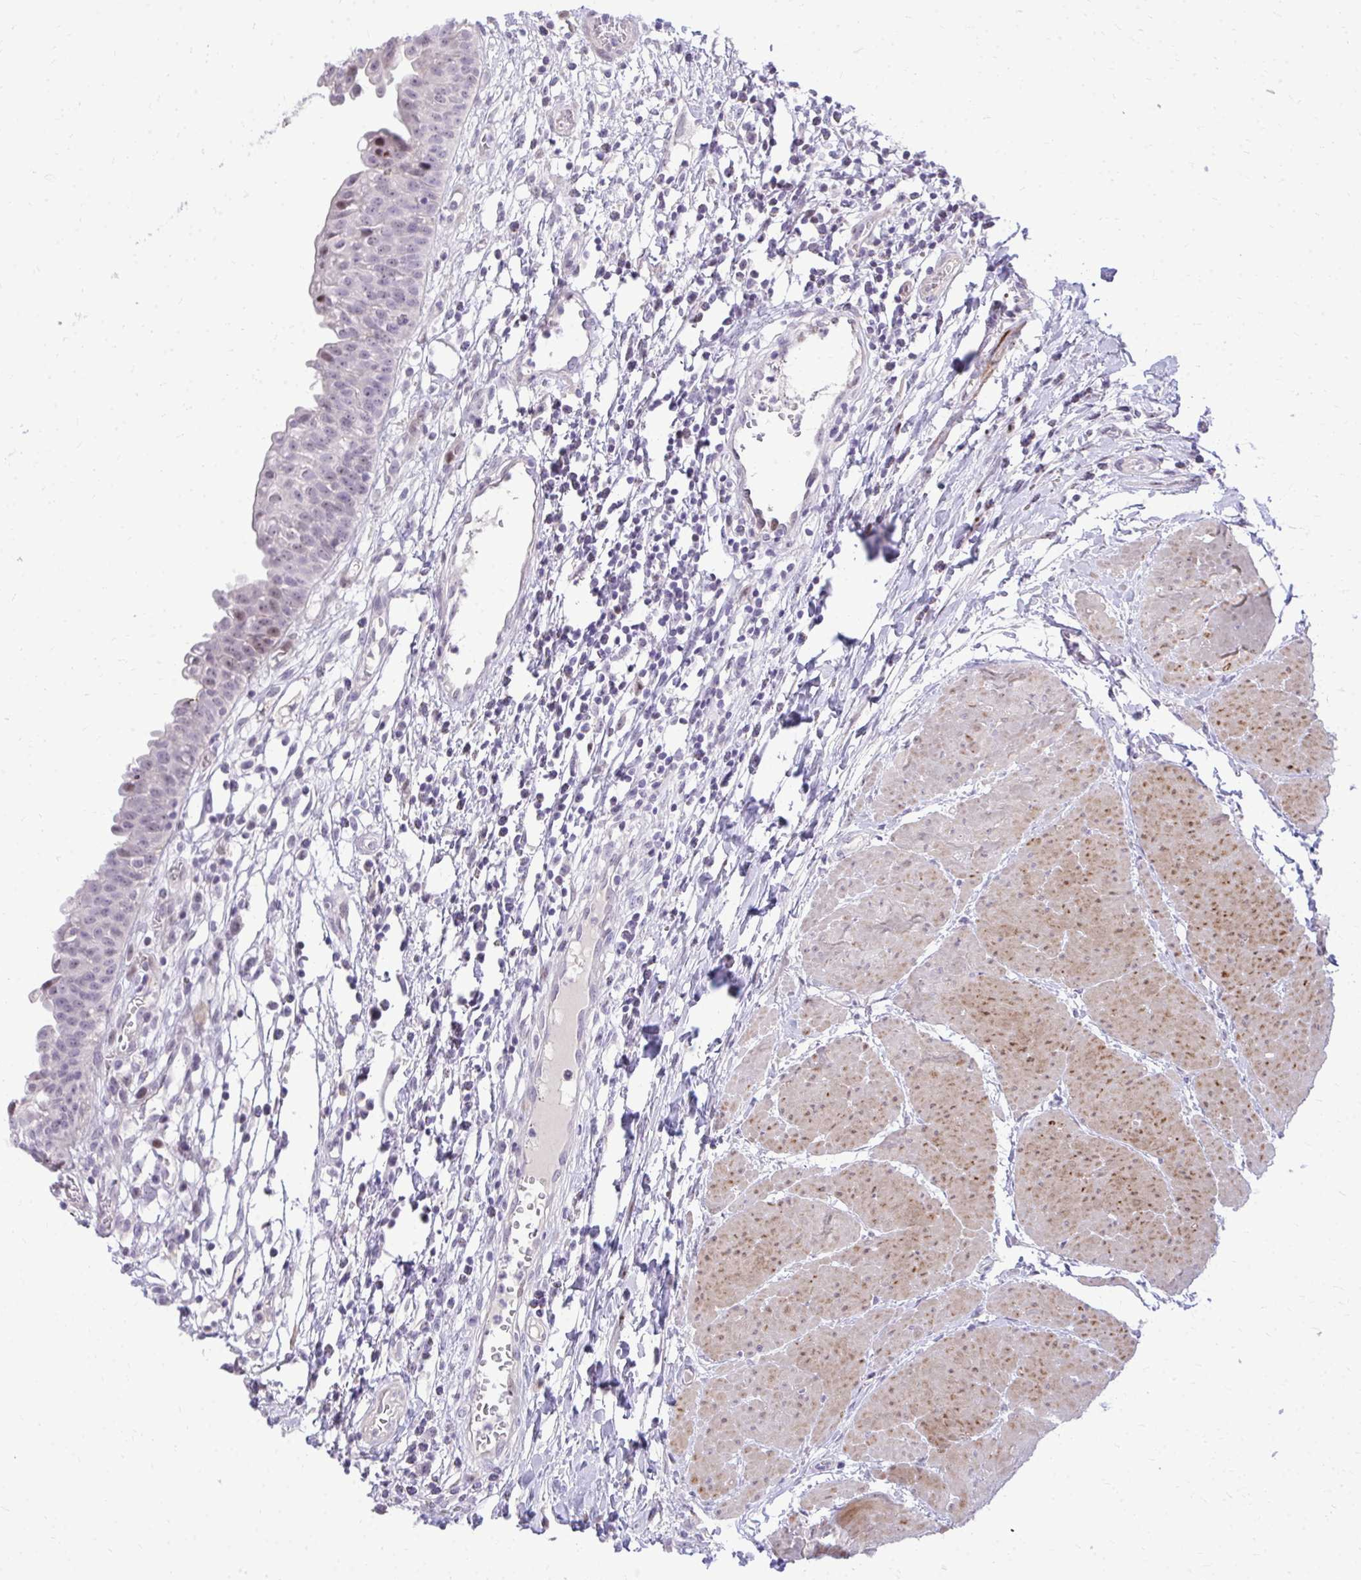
{"staining": {"intensity": "moderate", "quantity": "25%-75%", "location": "nuclear"}, "tissue": "urinary bladder", "cell_type": "Urothelial cells", "image_type": "normal", "snomed": [{"axis": "morphology", "description": "Normal tissue, NOS"}, {"axis": "topography", "description": "Urinary bladder"}], "caption": "Urothelial cells reveal medium levels of moderate nuclear staining in about 25%-75% of cells in benign human urinary bladder.", "gene": "DLX4", "patient": {"sex": "male", "age": 64}}